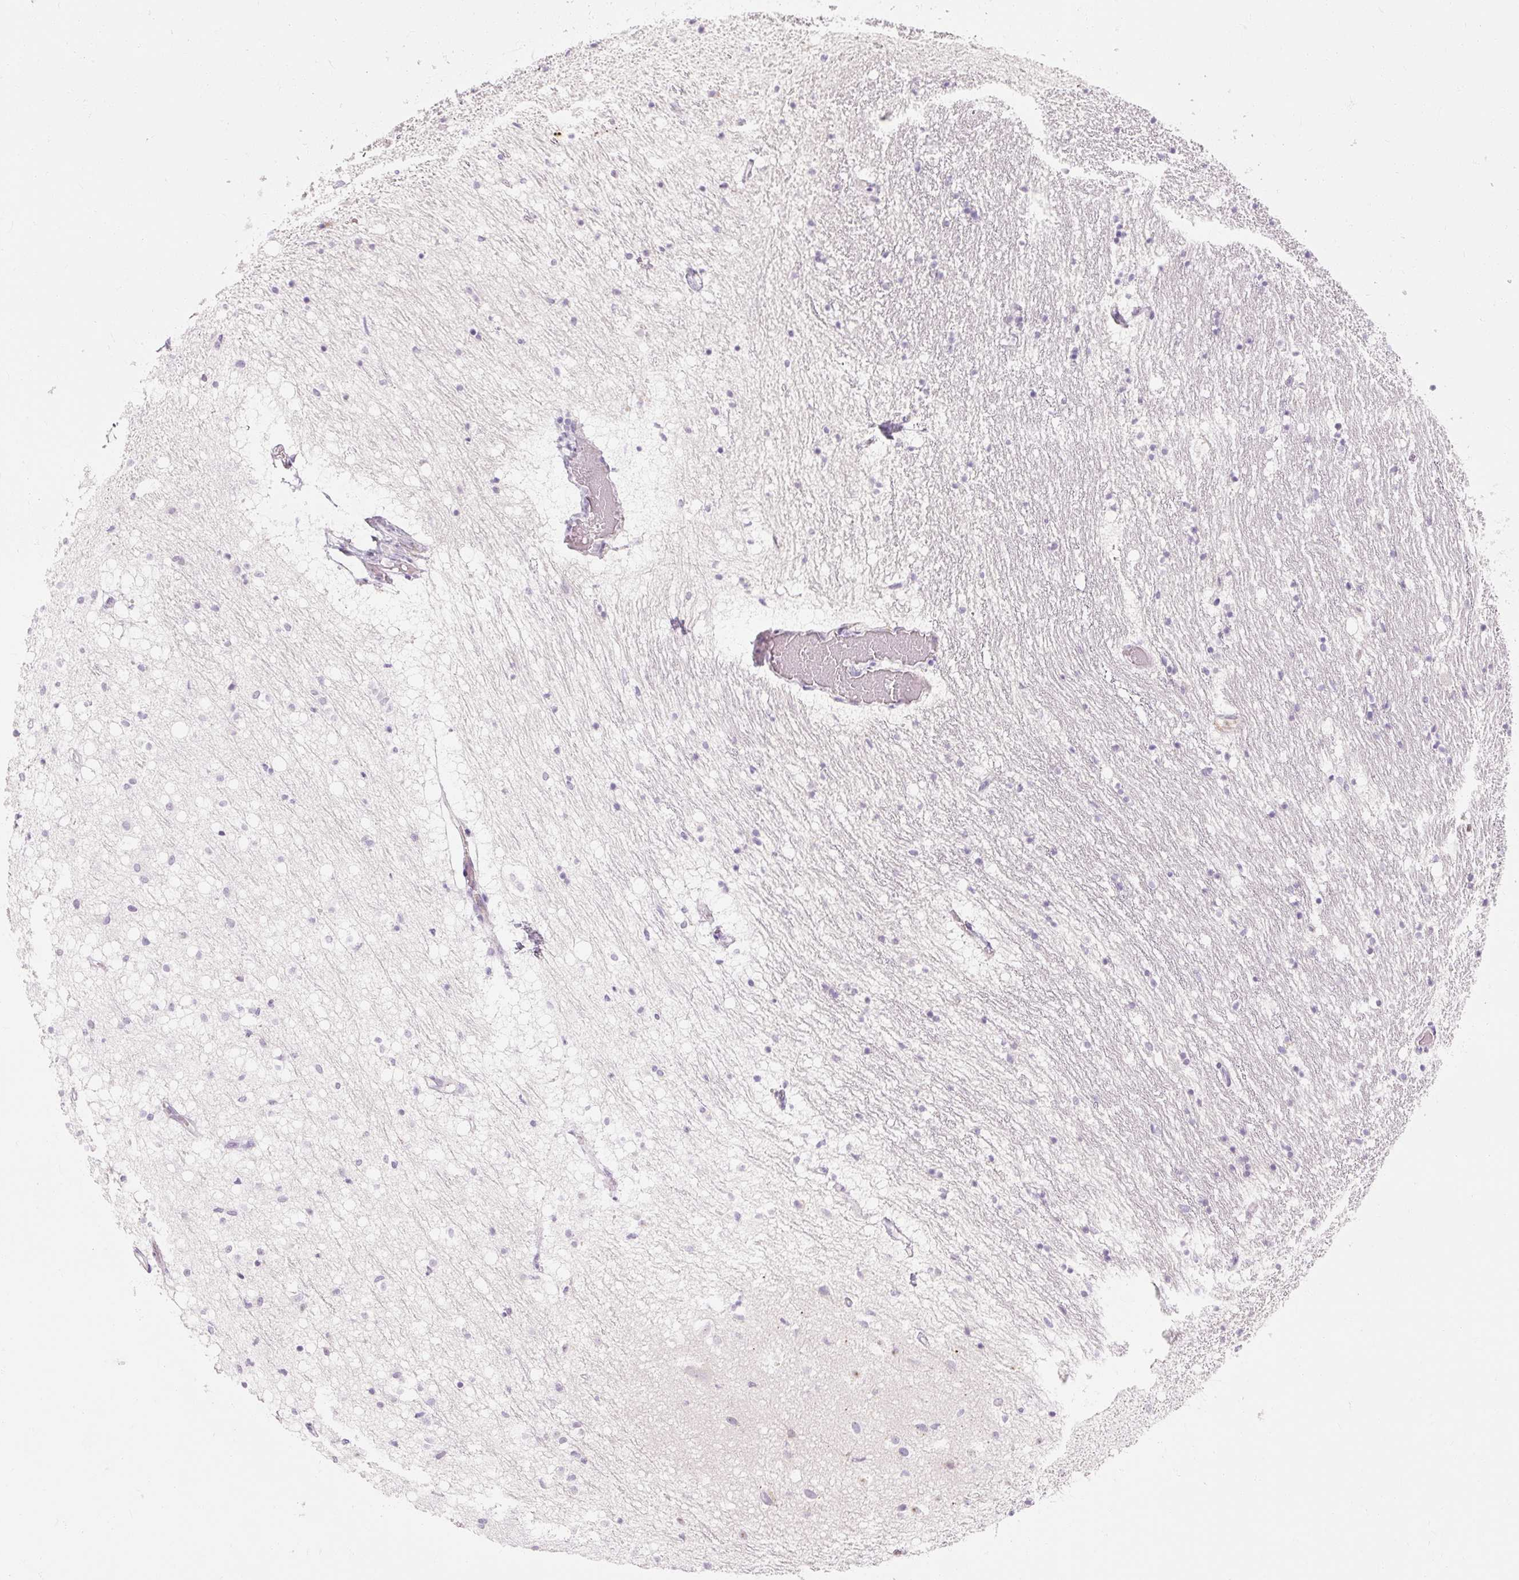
{"staining": {"intensity": "negative", "quantity": "none", "location": "none"}, "tissue": "caudate", "cell_type": "Glial cells", "image_type": "normal", "snomed": [{"axis": "morphology", "description": "Normal tissue, NOS"}, {"axis": "topography", "description": "Lateral ventricle wall"}], "caption": "Caudate stained for a protein using immunohistochemistry (IHC) displays no staining glial cells.", "gene": "NFE2L3", "patient": {"sex": "male", "age": 37}}